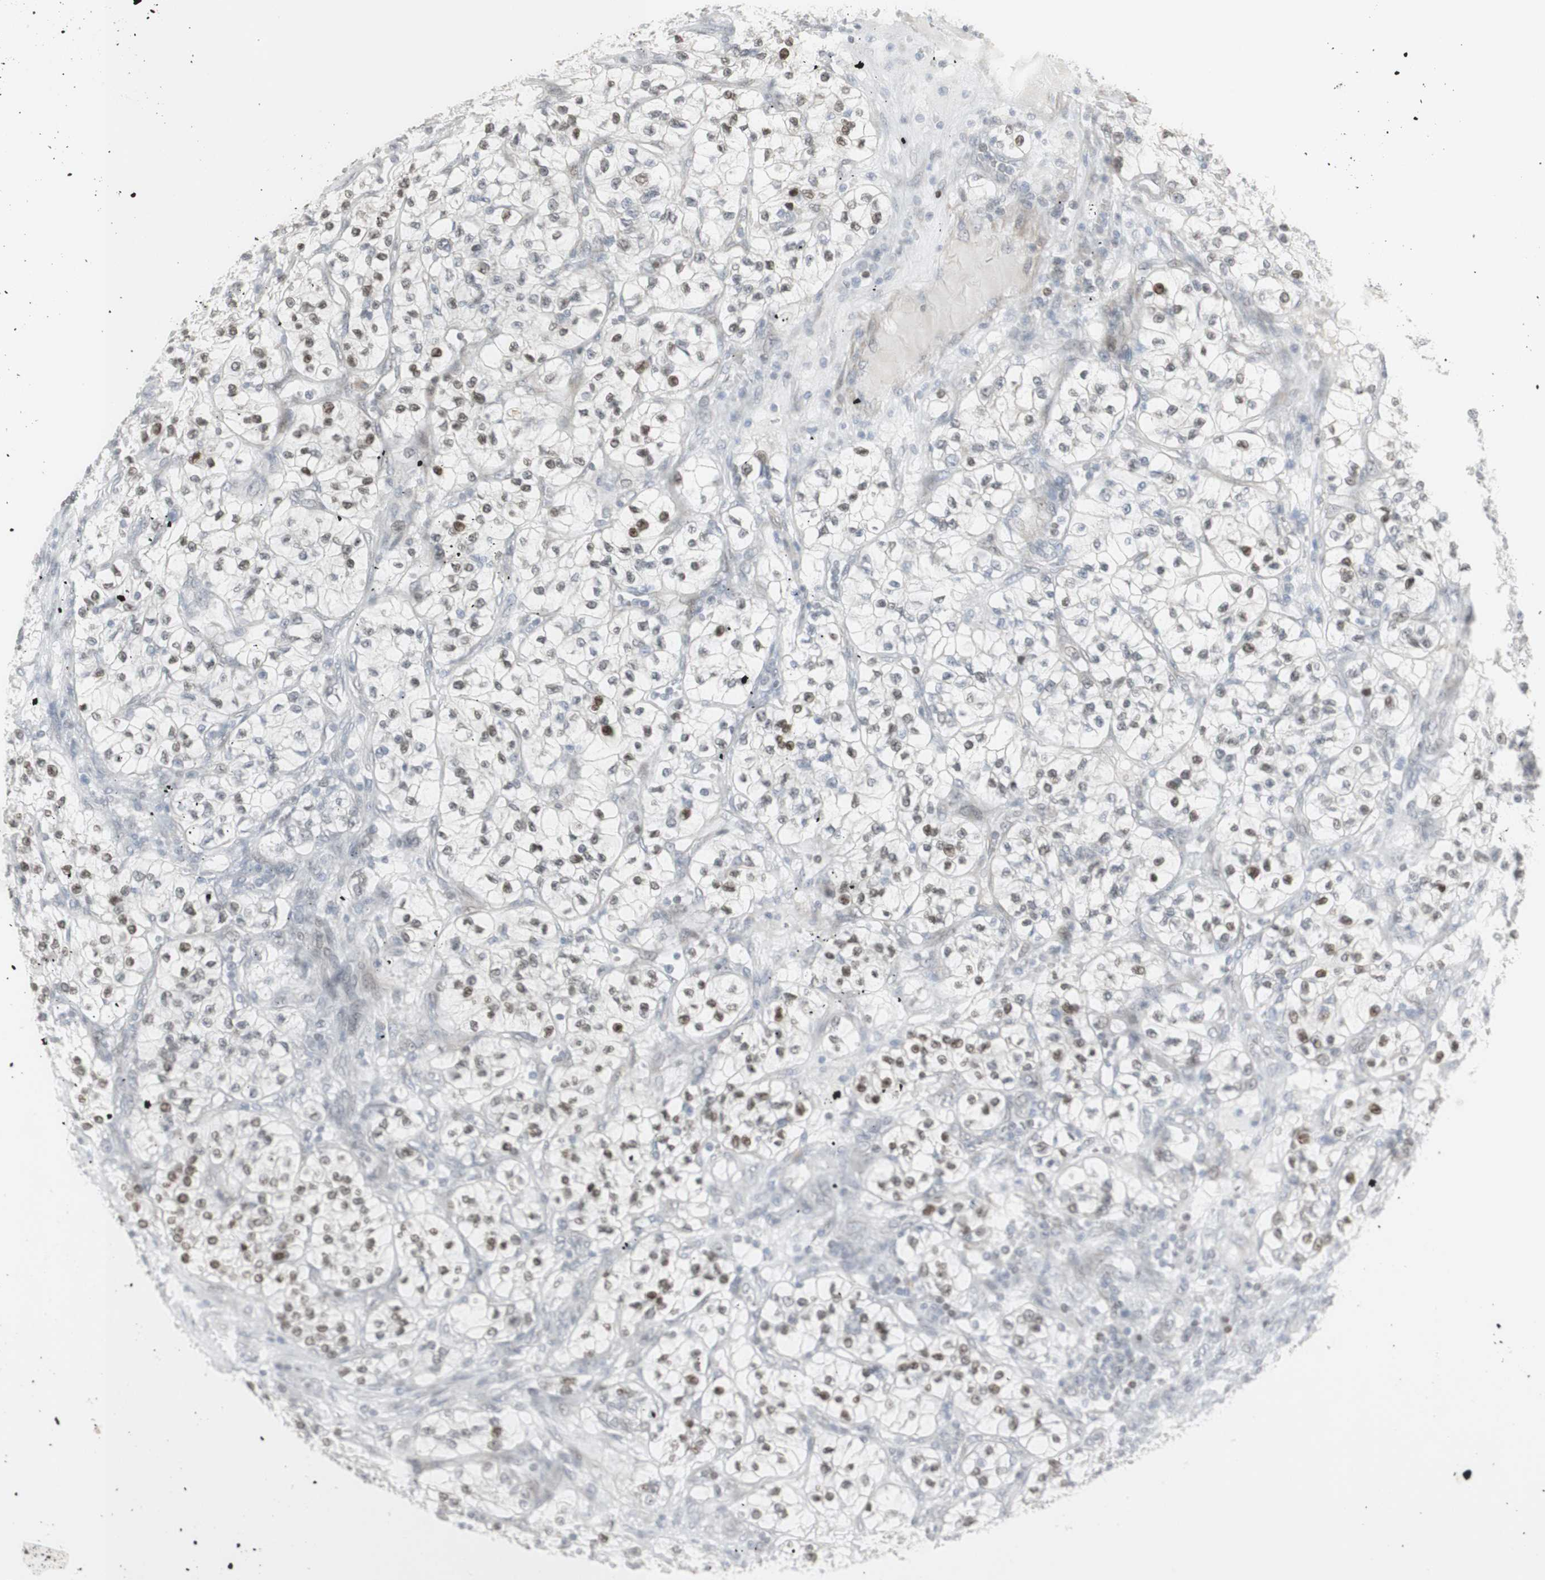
{"staining": {"intensity": "moderate", "quantity": "25%-75%", "location": "nuclear"}, "tissue": "renal cancer", "cell_type": "Tumor cells", "image_type": "cancer", "snomed": [{"axis": "morphology", "description": "Adenocarcinoma, NOS"}, {"axis": "topography", "description": "Kidney"}], "caption": "Renal adenocarcinoma stained for a protein (brown) exhibits moderate nuclear positive staining in about 25%-75% of tumor cells.", "gene": "C1orf116", "patient": {"sex": "female", "age": 57}}